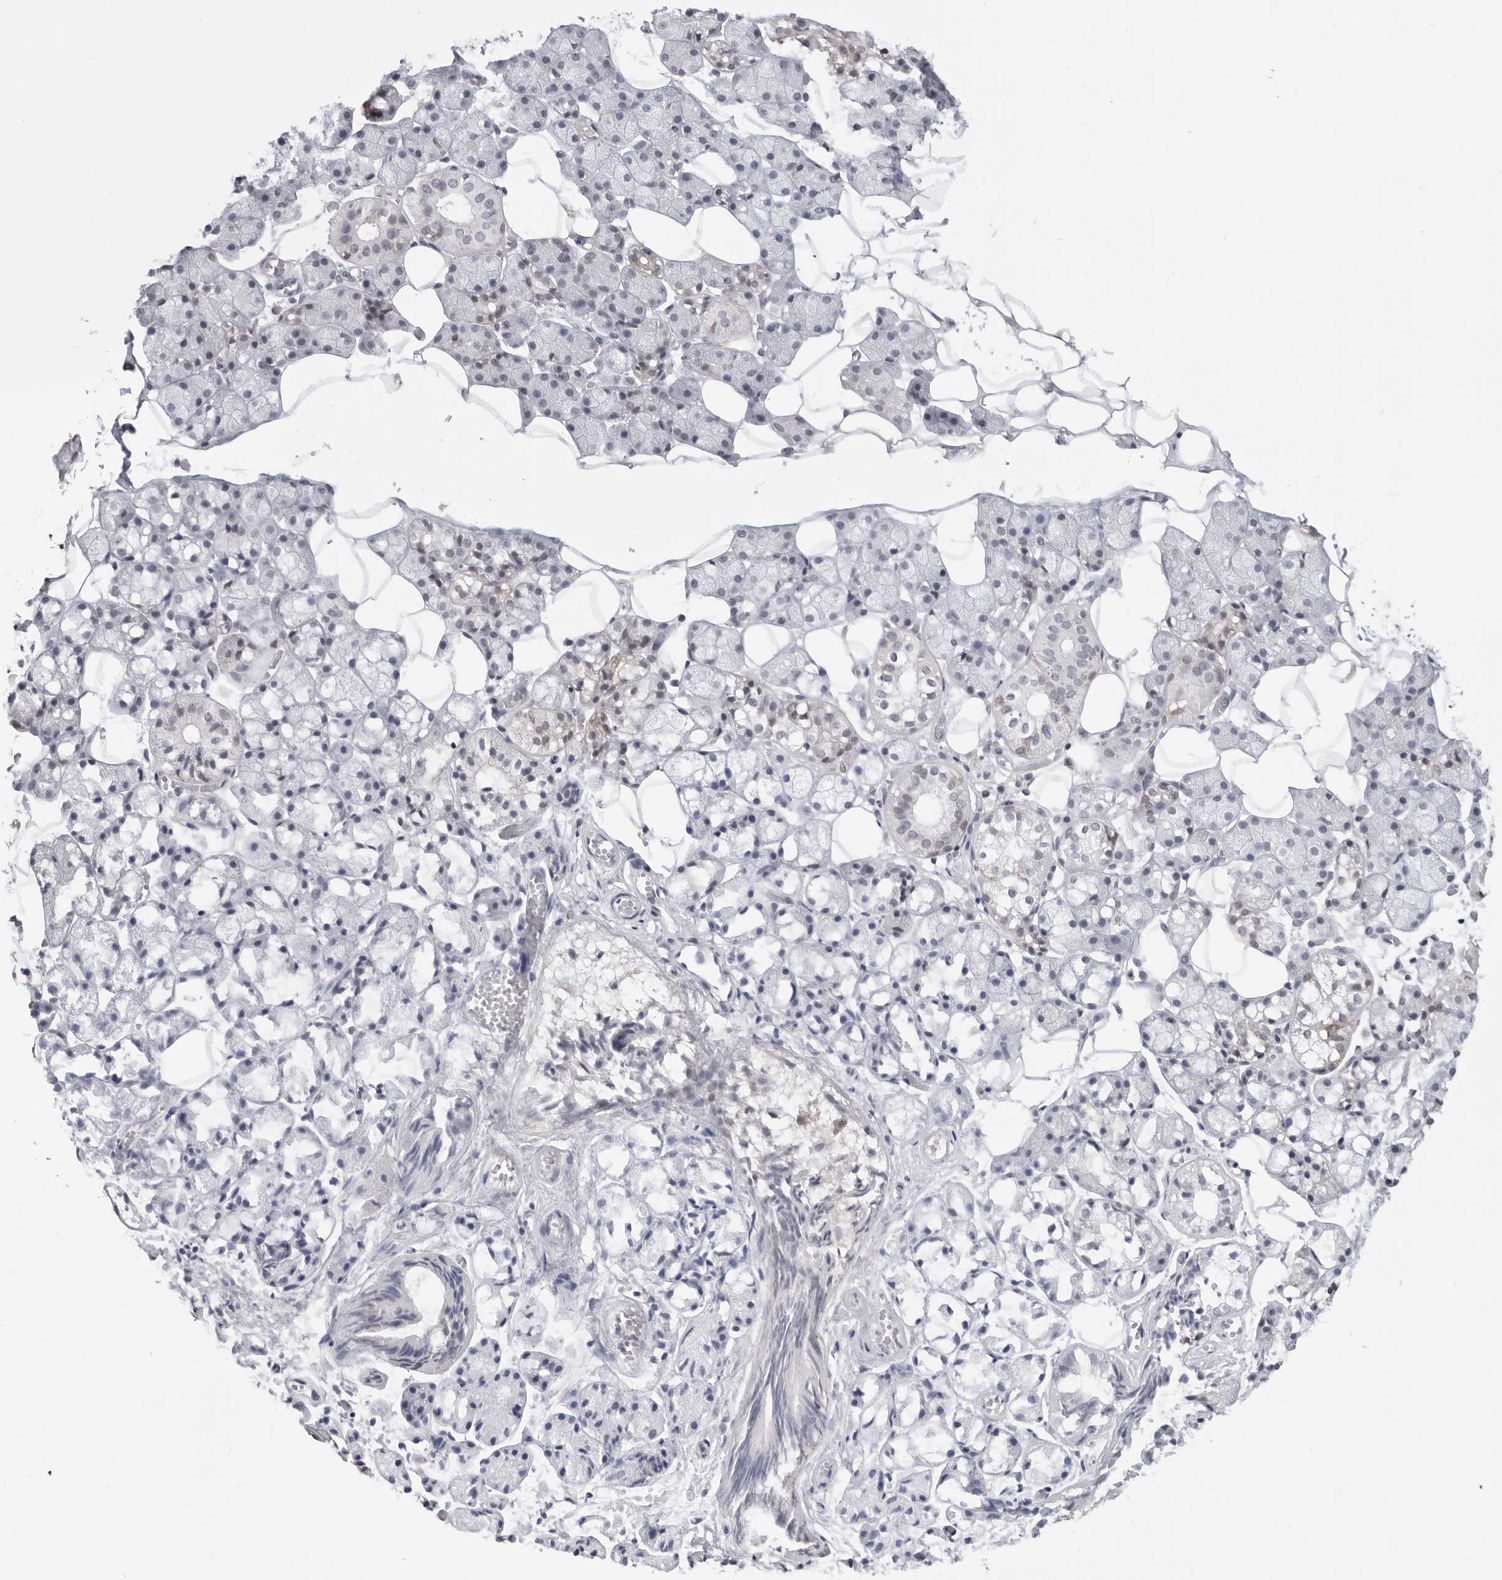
{"staining": {"intensity": "moderate", "quantity": "<25%", "location": "cytoplasmic/membranous"}, "tissue": "salivary gland", "cell_type": "Glandular cells", "image_type": "normal", "snomed": [{"axis": "morphology", "description": "Normal tissue, NOS"}, {"axis": "topography", "description": "Salivary gland"}], "caption": "Protein expression analysis of normal human salivary gland reveals moderate cytoplasmic/membranous expression in about <25% of glandular cells.", "gene": "YWHAG", "patient": {"sex": "female", "age": 33}}